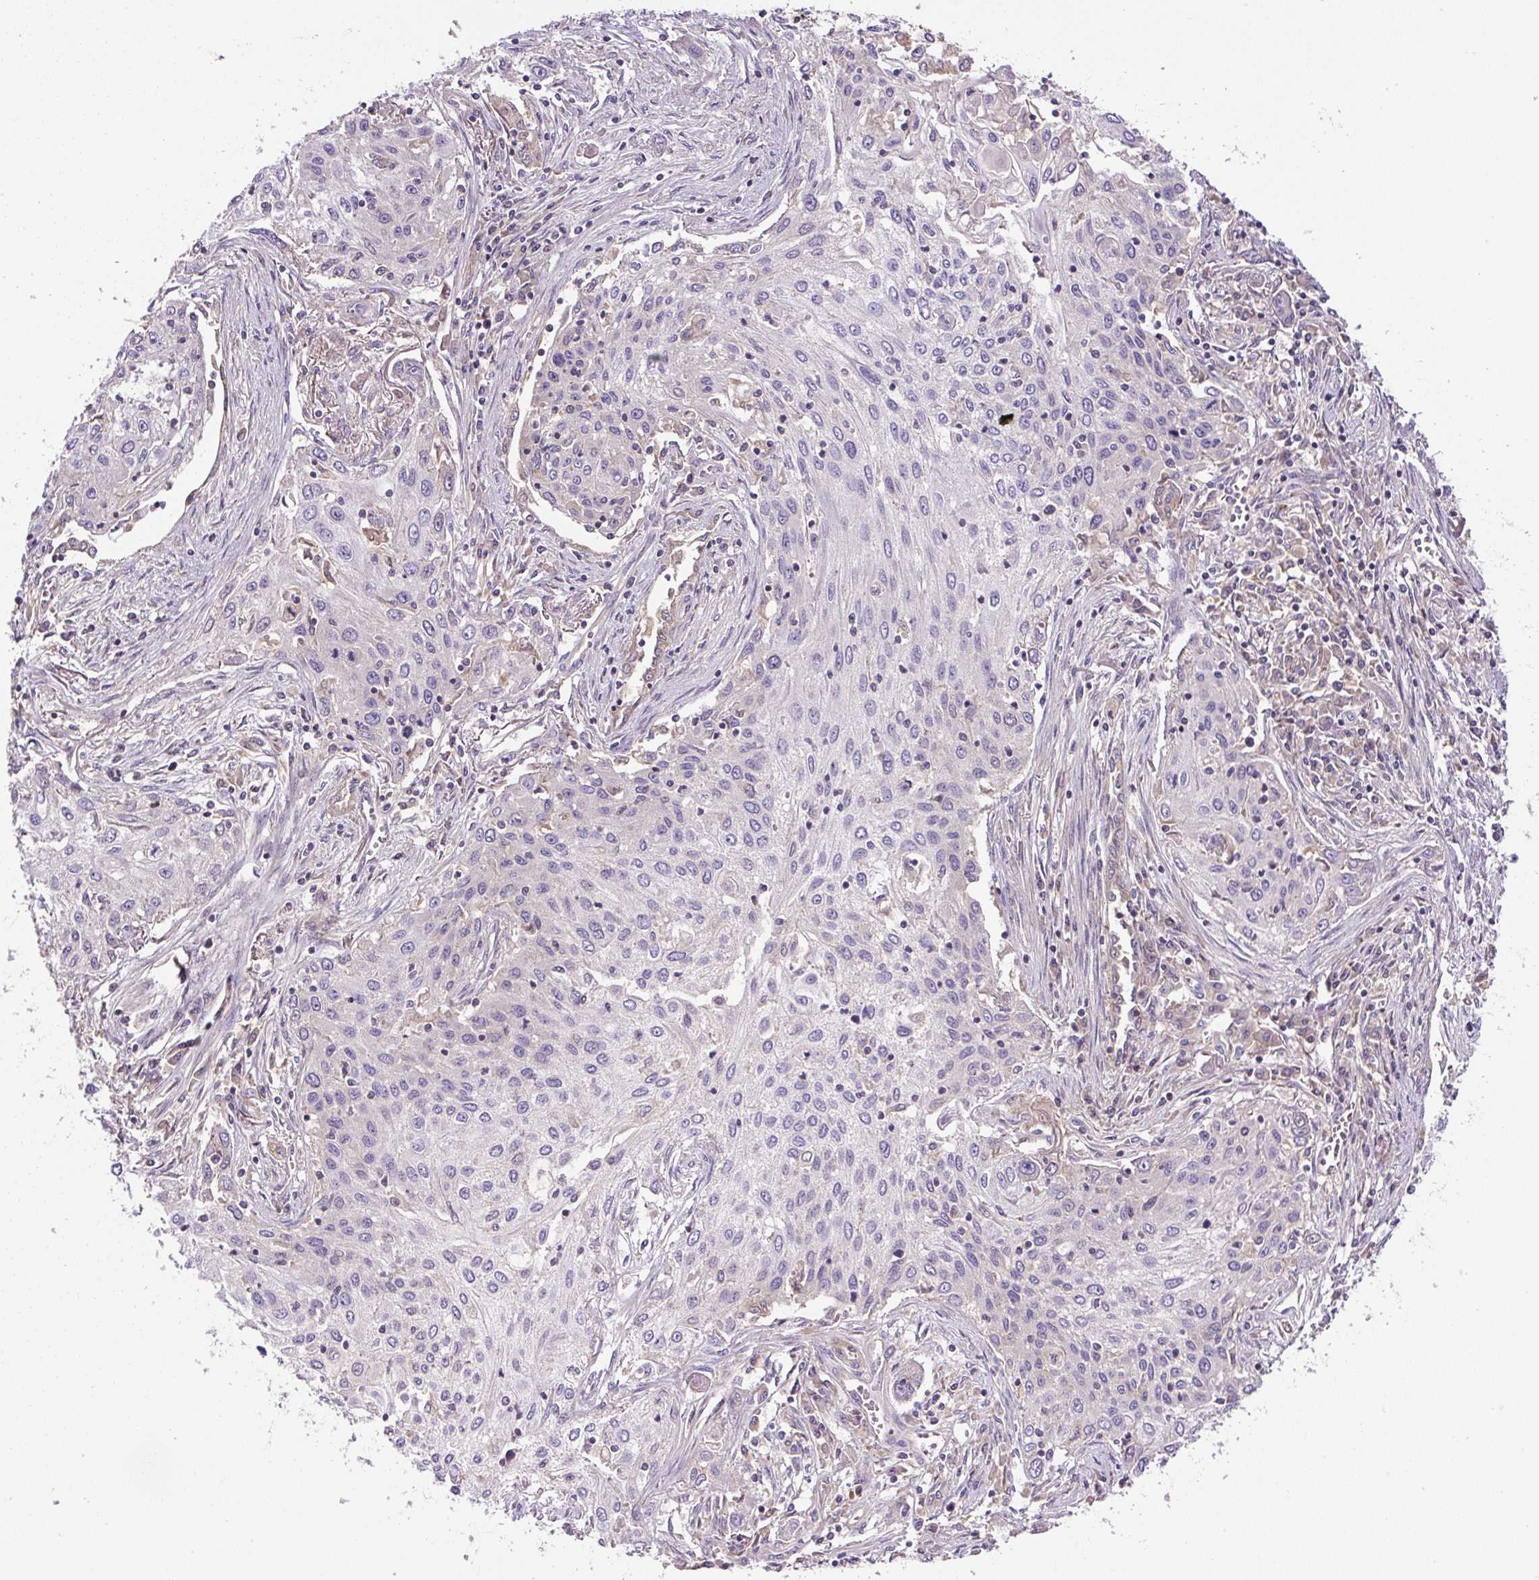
{"staining": {"intensity": "negative", "quantity": "none", "location": "none"}, "tissue": "lung cancer", "cell_type": "Tumor cells", "image_type": "cancer", "snomed": [{"axis": "morphology", "description": "Squamous cell carcinoma, NOS"}, {"axis": "topography", "description": "Lung"}], "caption": "An image of human lung cancer (squamous cell carcinoma) is negative for staining in tumor cells. (Immunohistochemistry (ihc), brightfield microscopy, high magnification).", "gene": "CCDC28A", "patient": {"sex": "female", "age": 69}}